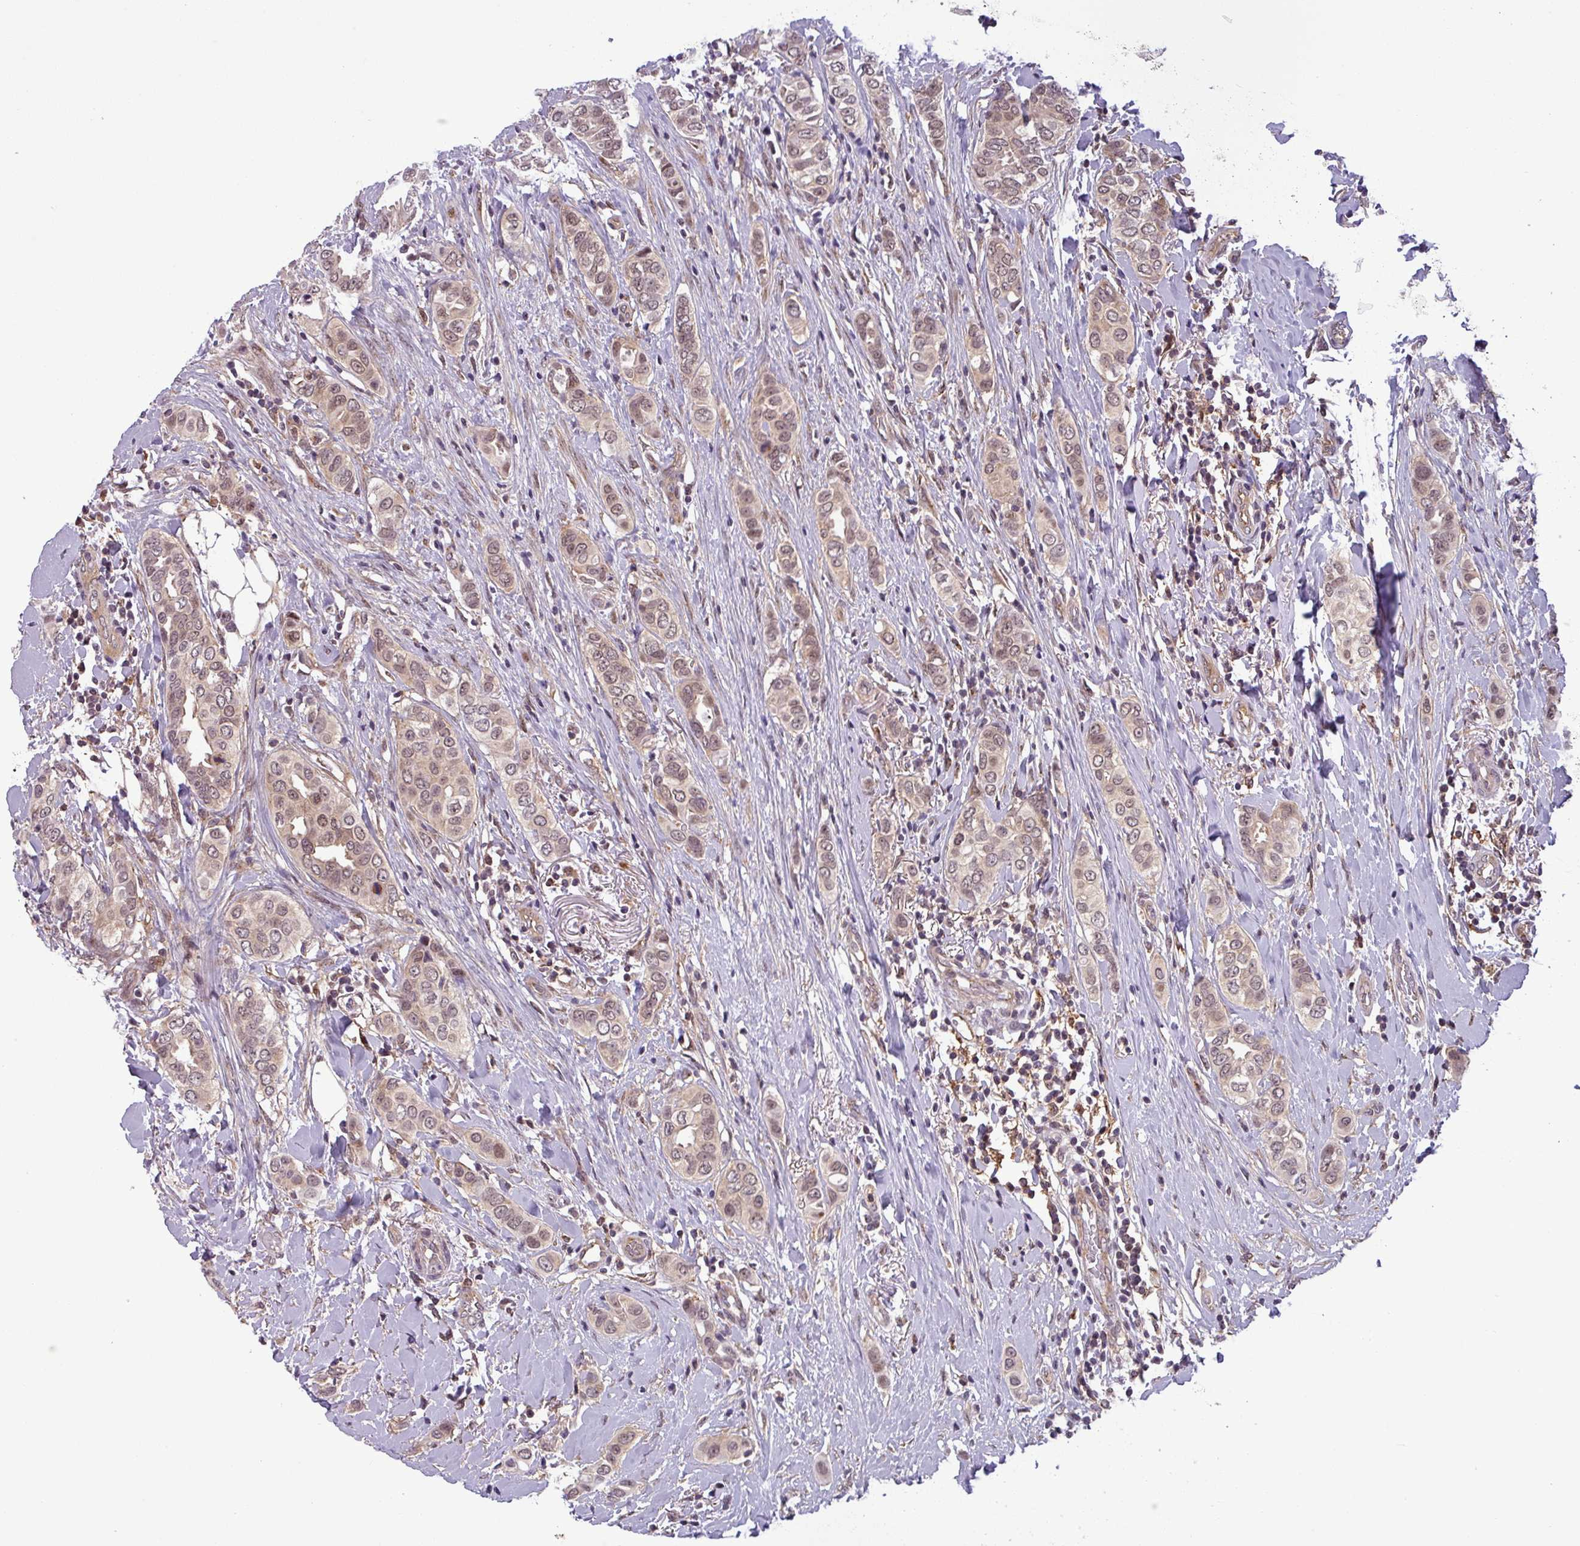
{"staining": {"intensity": "weak", "quantity": ">75%", "location": "cytoplasmic/membranous,nuclear"}, "tissue": "breast cancer", "cell_type": "Tumor cells", "image_type": "cancer", "snomed": [{"axis": "morphology", "description": "Lobular carcinoma"}, {"axis": "topography", "description": "Breast"}], "caption": "Protein staining of breast cancer tissue demonstrates weak cytoplasmic/membranous and nuclear positivity in approximately >75% of tumor cells. The staining was performed using DAB, with brown indicating positive protein expression. Nuclei are stained blue with hematoxylin.", "gene": "NPFFR1", "patient": {"sex": "female", "age": 51}}